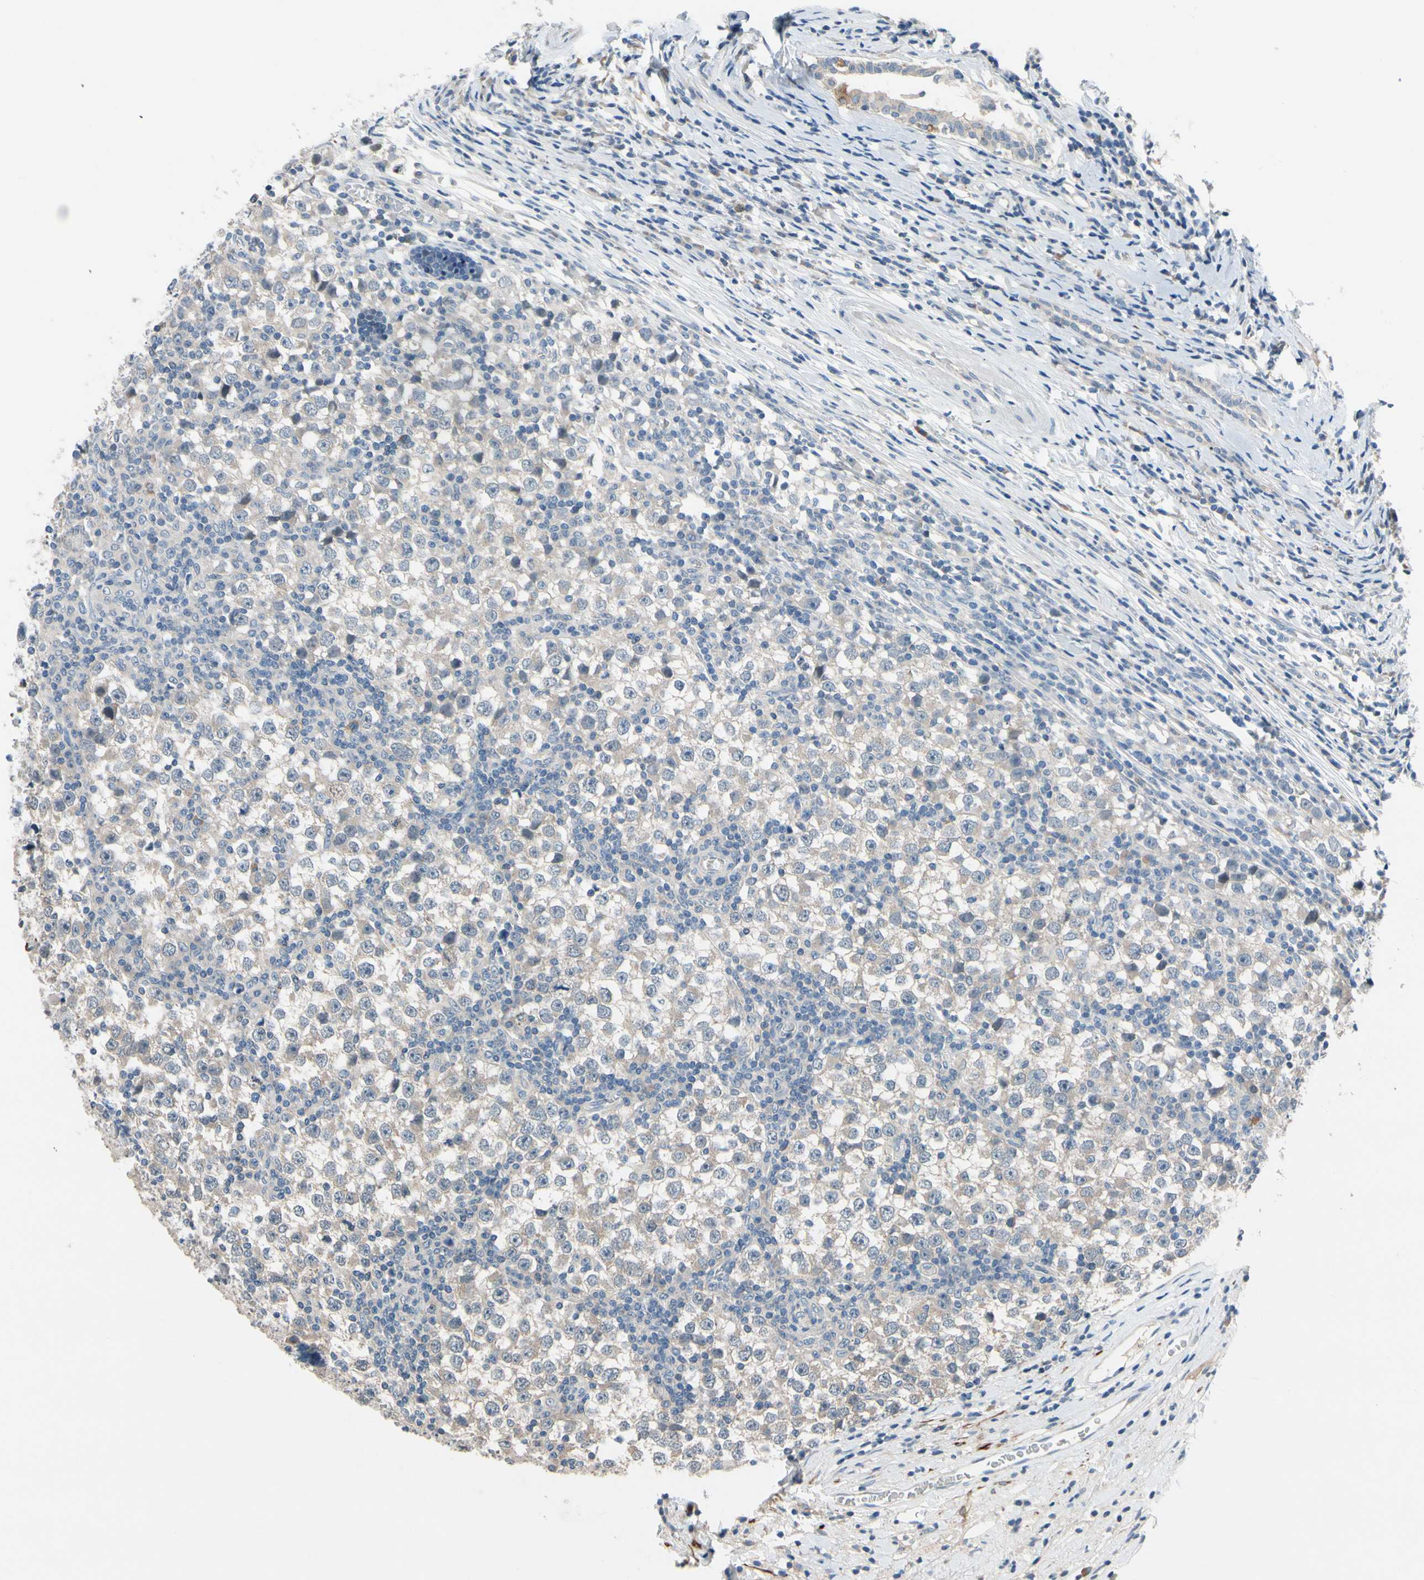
{"staining": {"intensity": "weak", "quantity": ">75%", "location": "cytoplasmic/membranous"}, "tissue": "testis cancer", "cell_type": "Tumor cells", "image_type": "cancer", "snomed": [{"axis": "morphology", "description": "Seminoma, NOS"}, {"axis": "topography", "description": "Testis"}], "caption": "Human testis cancer (seminoma) stained for a protein (brown) exhibits weak cytoplasmic/membranous positive positivity in about >75% of tumor cells.", "gene": "SLC27A6", "patient": {"sex": "male", "age": 65}}